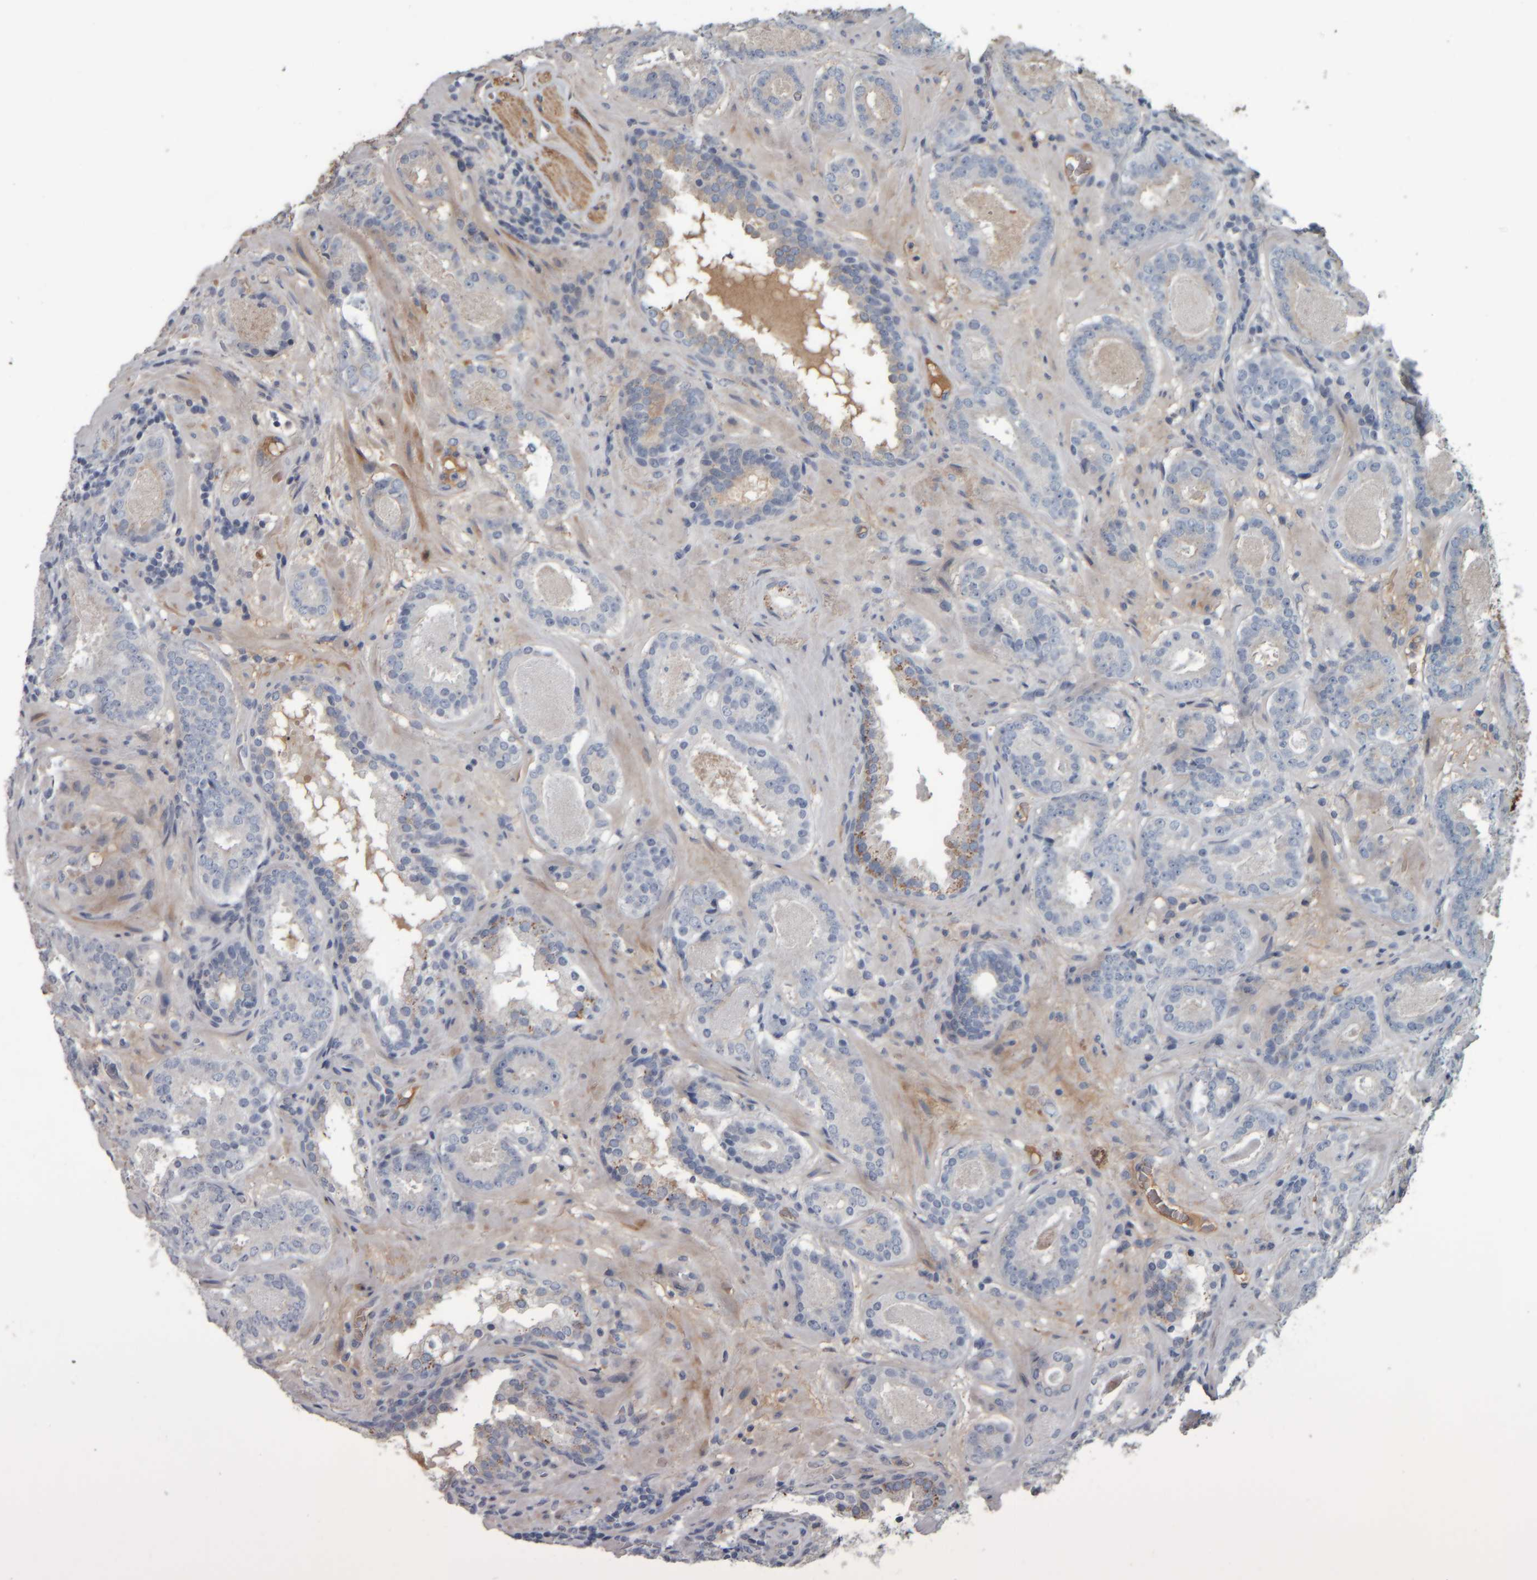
{"staining": {"intensity": "negative", "quantity": "none", "location": "none"}, "tissue": "prostate cancer", "cell_type": "Tumor cells", "image_type": "cancer", "snomed": [{"axis": "morphology", "description": "Adenocarcinoma, Low grade"}, {"axis": "topography", "description": "Prostate"}], "caption": "Micrograph shows no significant protein expression in tumor cells of adenocarcinoma (low-grade) (prostate).", "gene": "CAVIN4", "patient": {"sex": "male", "age": 69}}